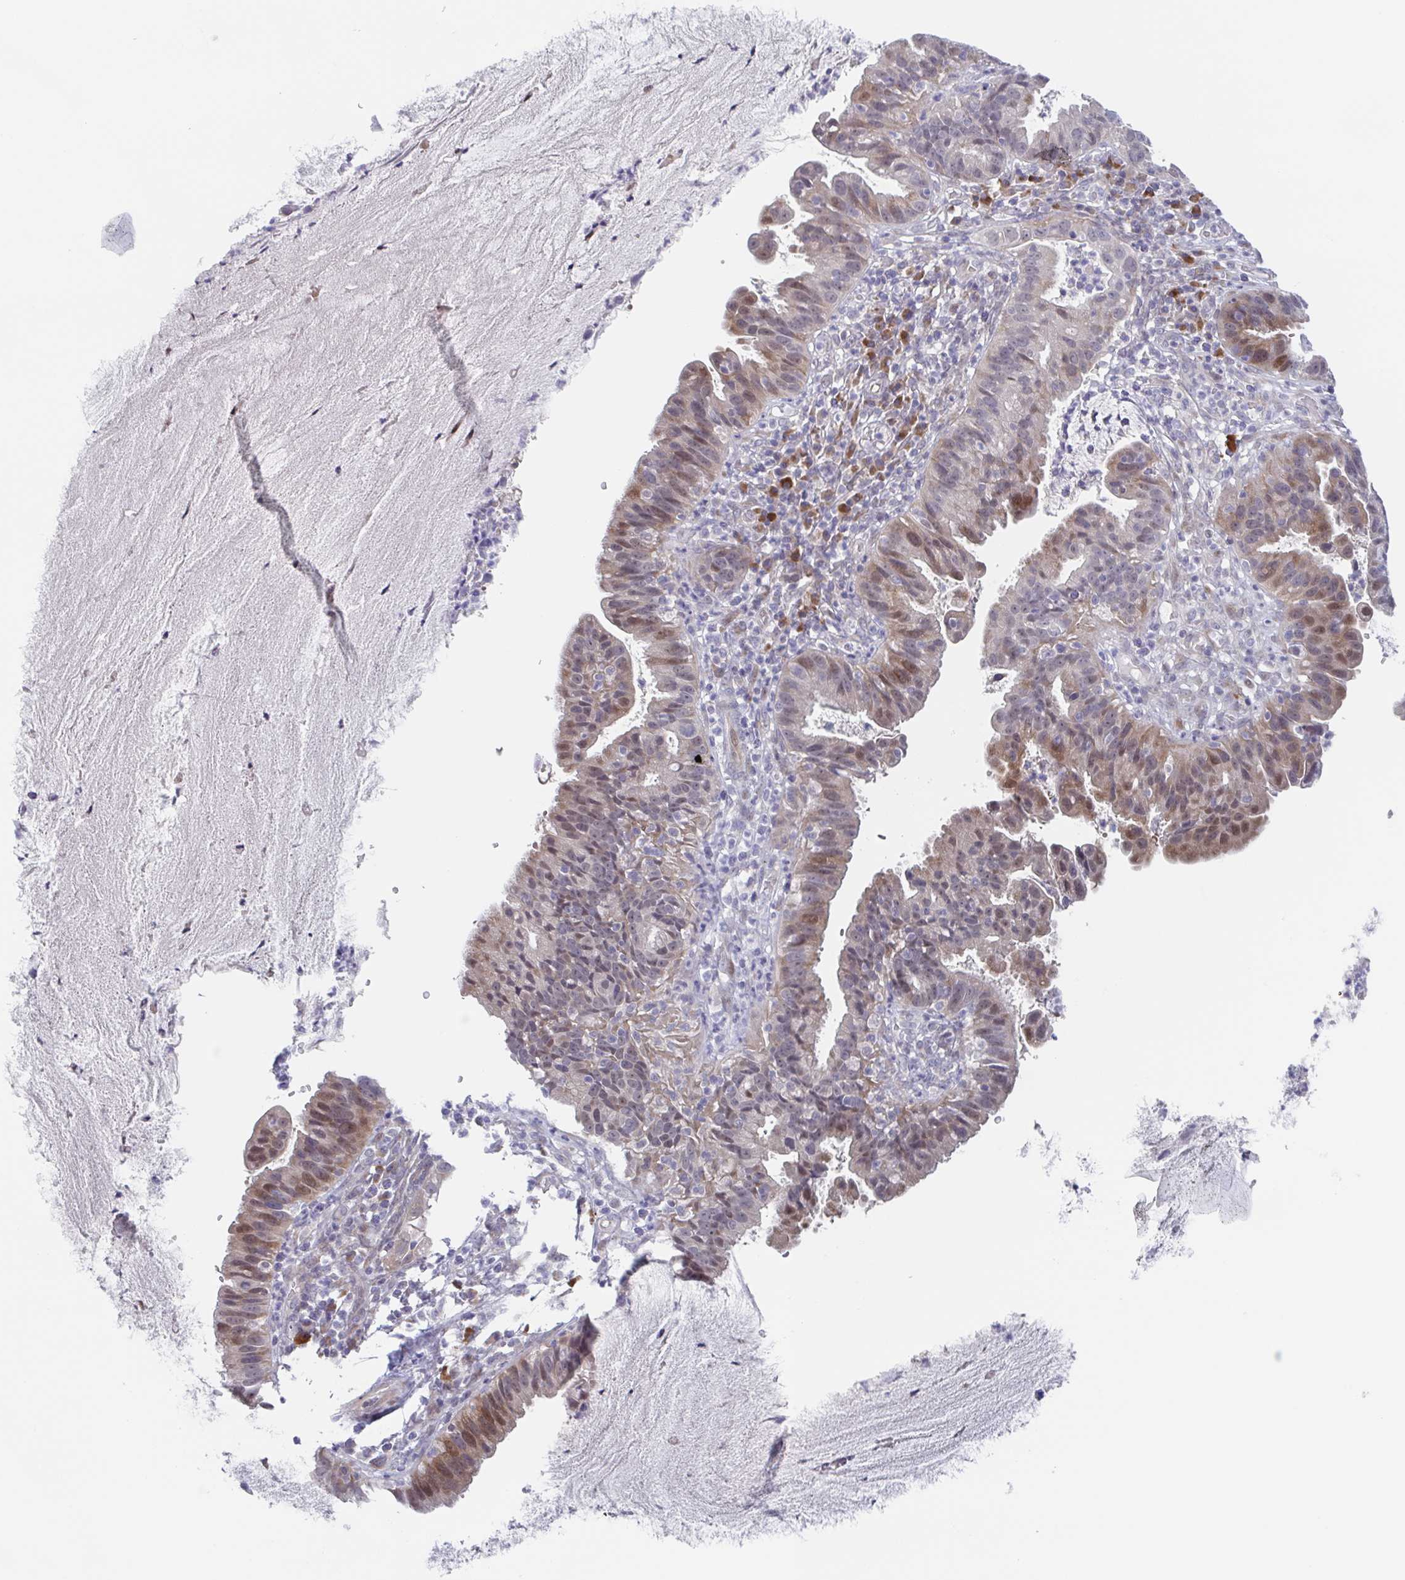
{"staining": {"intensity": "weak", "quantity": "25%-75%", "location": "cytoplasmic/membranous,nuclear"}, "tissue": "cervical cancer", "cell_type": "Tumor cells", "image_type": "cancer", "snomed": [{"axis": "morphology", "description": "Adenocarcinoma, NOS"}, {"axis": "topography", "description": "Cervix"}], "caption": "Immunohistochemical staining of cervical adenocarcinoma displays low levels of weak cytoplasmic/membranous and nuclear expression in approximately 25%-75% of tumor cells.", "gene": "POU2F3", "patient": {"sex": "female", "age": 34}}